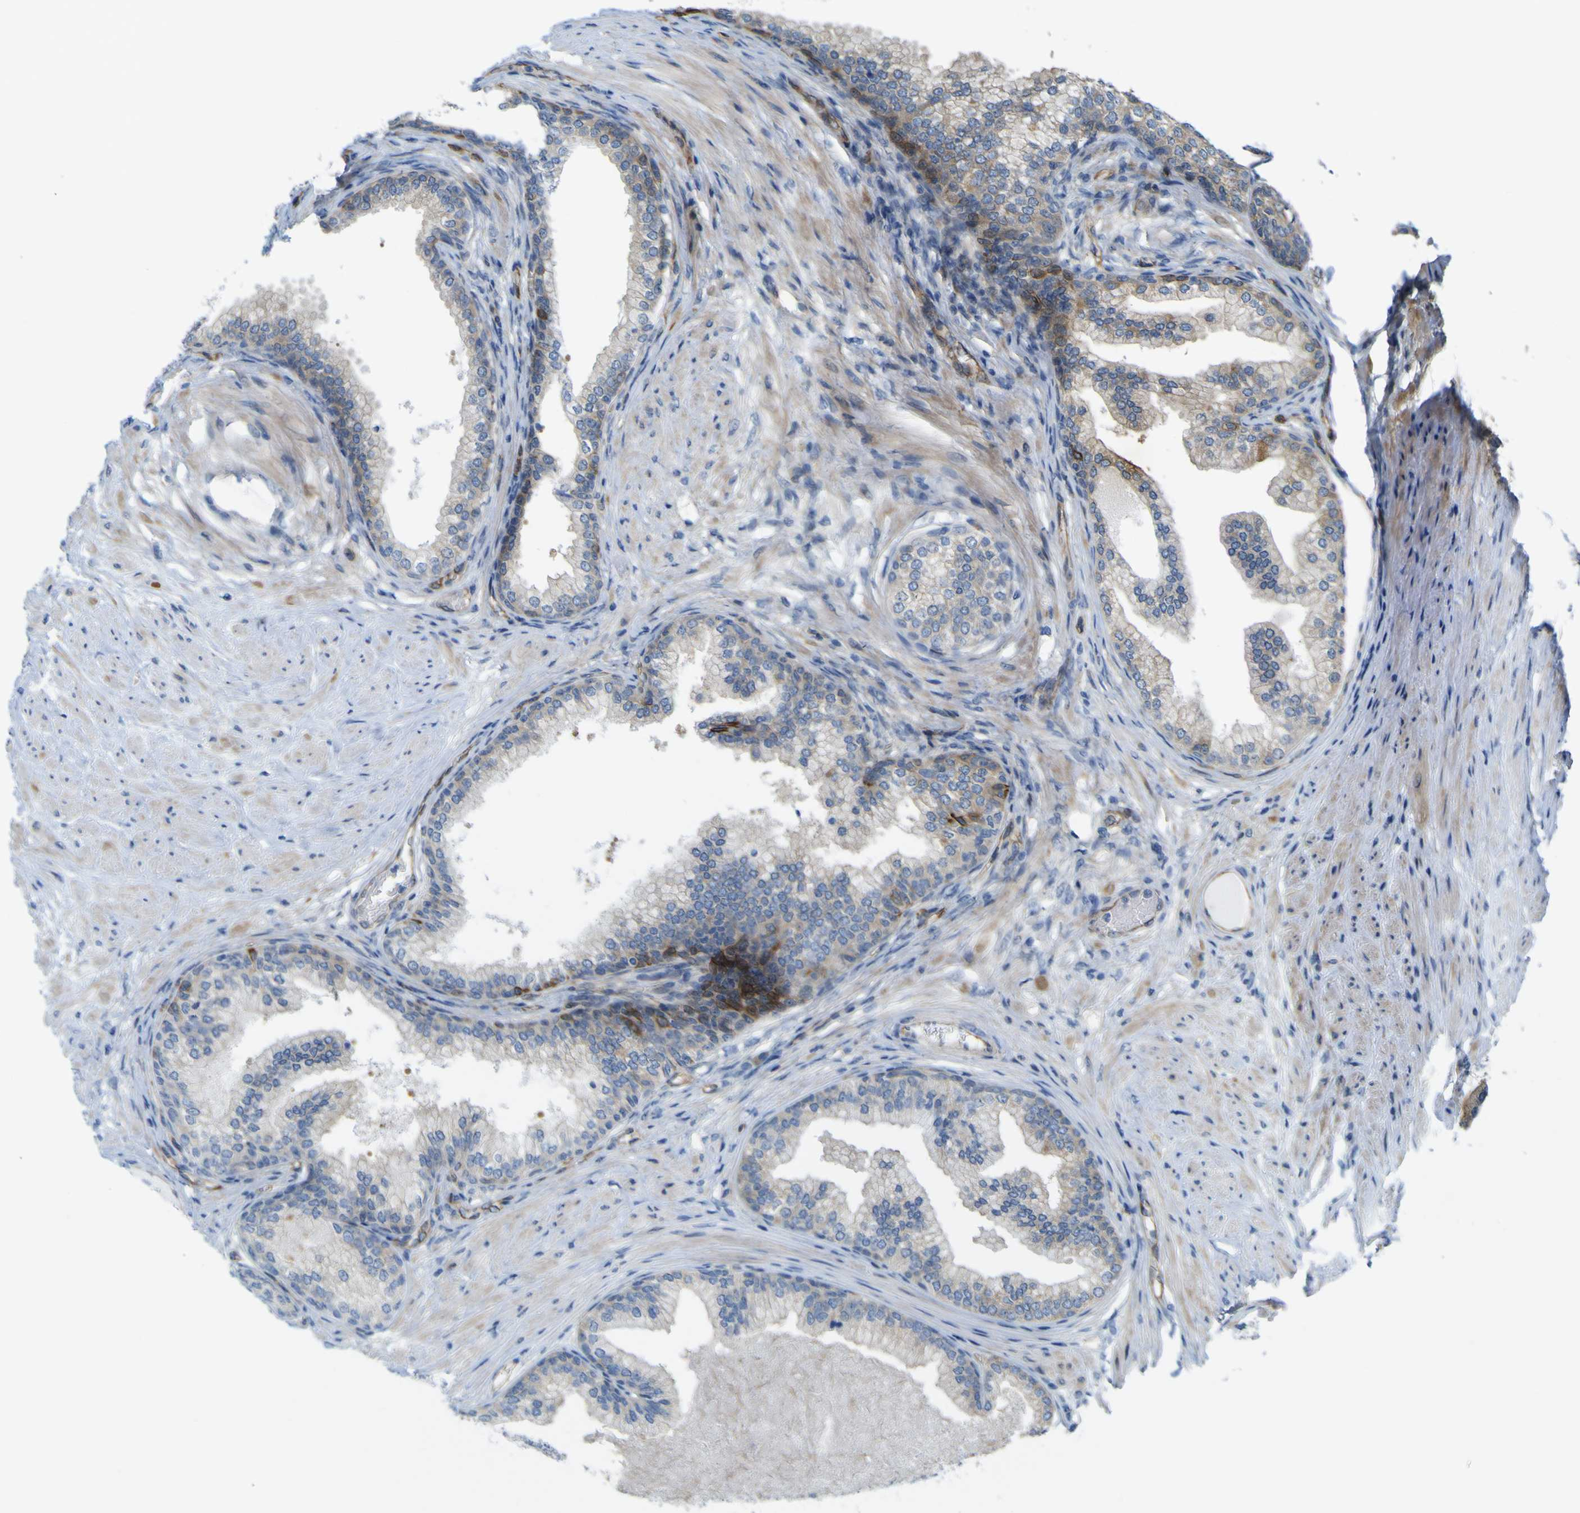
{"staining": {"intensity": "moderate", "quantity": "<25%", "location": "cytoplasmic/membranous"}, "tissue": "prostate", "cell_type": "Glandular cells", "image_type": "normal", "snomed": [{"axis": "morphology", "description": "Normal tissue, NOS"}, {"axis": "morphology", "description": "Urothelial carcinoma, Low grade"}, {"axis": "topography", "description": "Urinary bladder"}, {"axis": "topography", "description": "Prostate"}], "caption": "Prostate stained with immunohistochemistry (IHC) exhibits moderate cytoplasmic/membranous expression in about <25% of glandular cells.", "gene": "JPH1", "patient": {"sex": "male", "age": 60}}